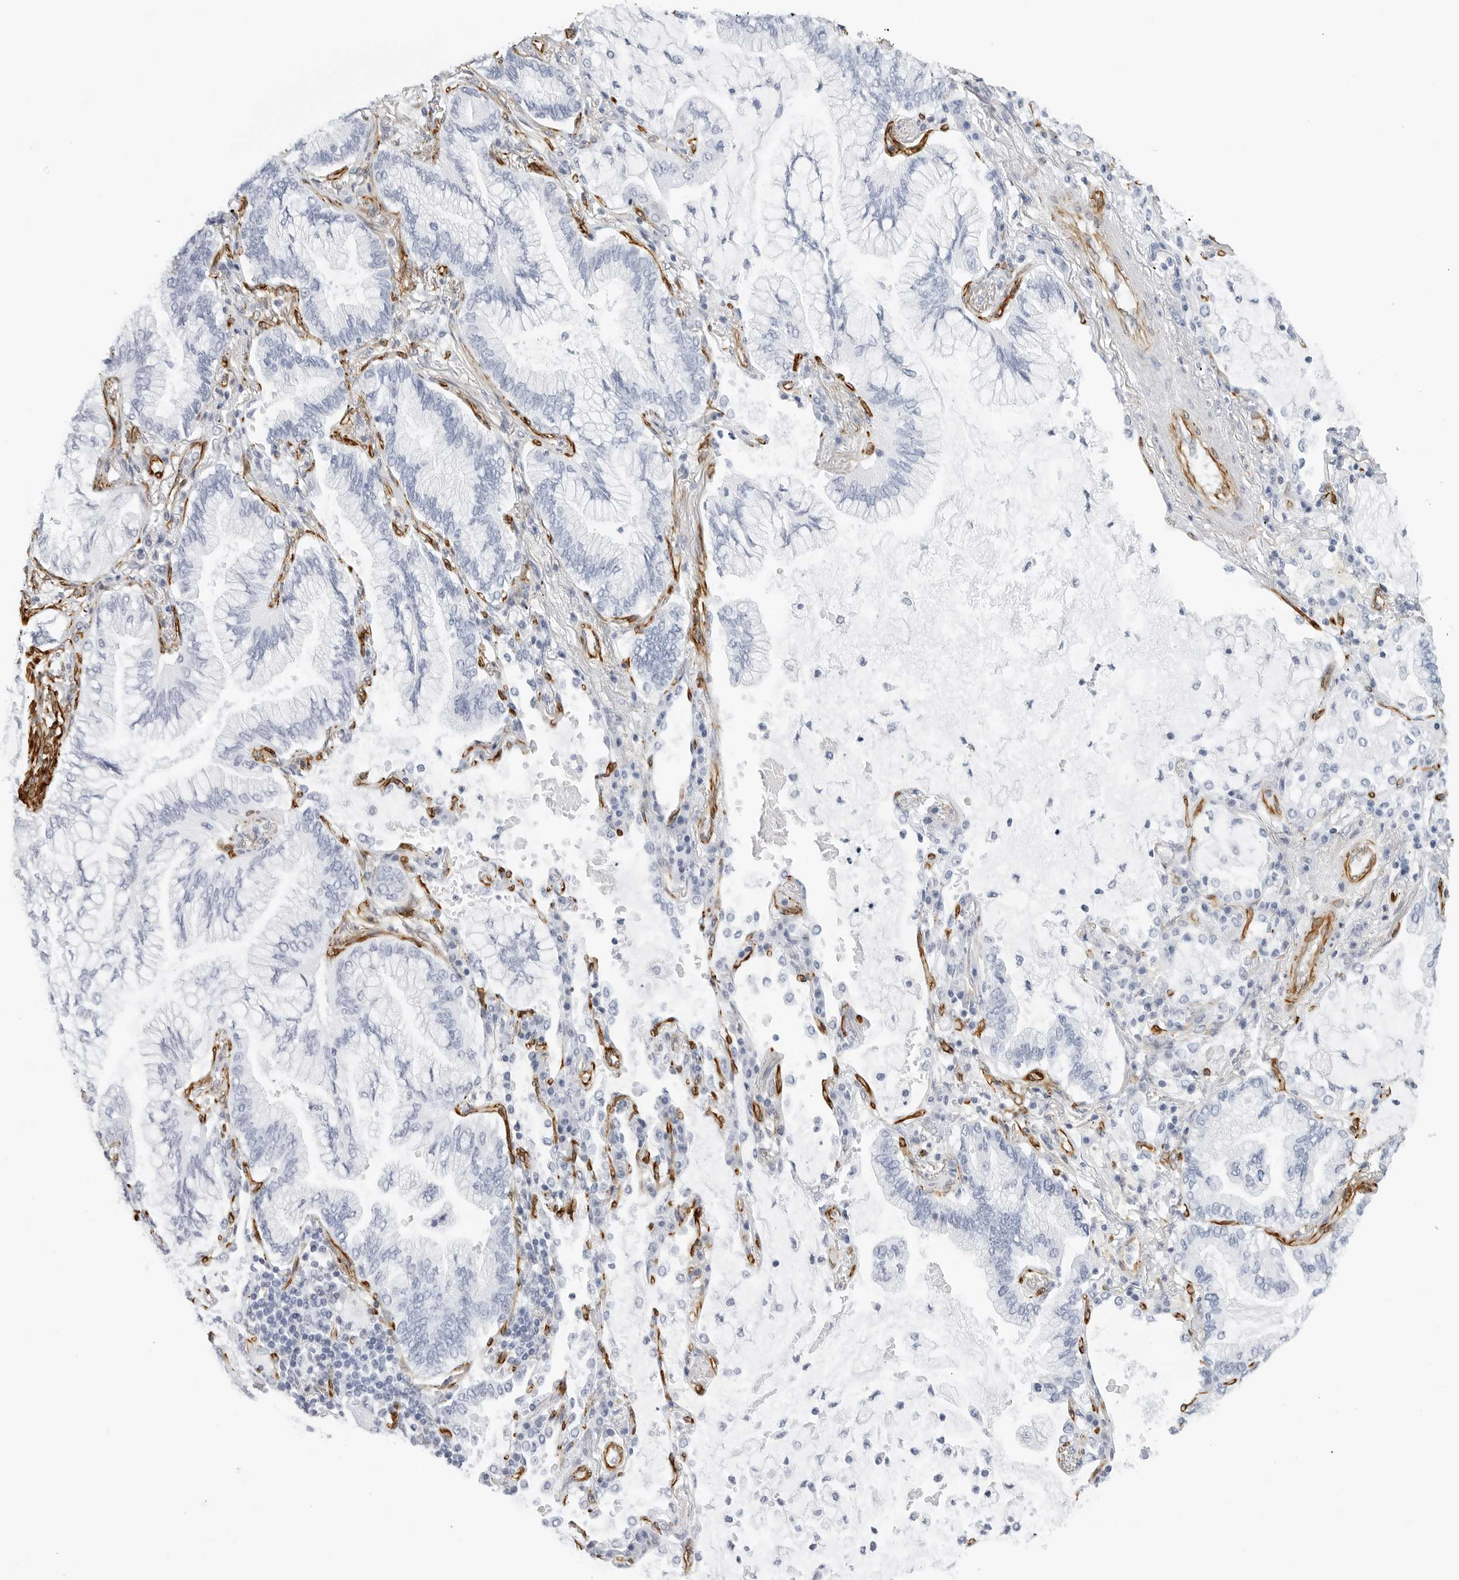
{"staining": {"intensity": "negative", "quantity": "none", "location": "none"}, "tissue": "lung cancer", "cell_type": "Tumor cells", "image_type": "cancer", "snomed": [{"axis": "morphology", "description": "Adenocarcinoma, NOS"}, {"axis": "topography", "description": "Lung"}], "caption": "Immunohistochemistry (IHC) of lung cancer (adenocarcinoma) reveals no expression in tumor cells. (DAB immunohistochemistry (IHC), high magnification).", "gene": "NES", "patient": {"sex": "female", "age": 70}}